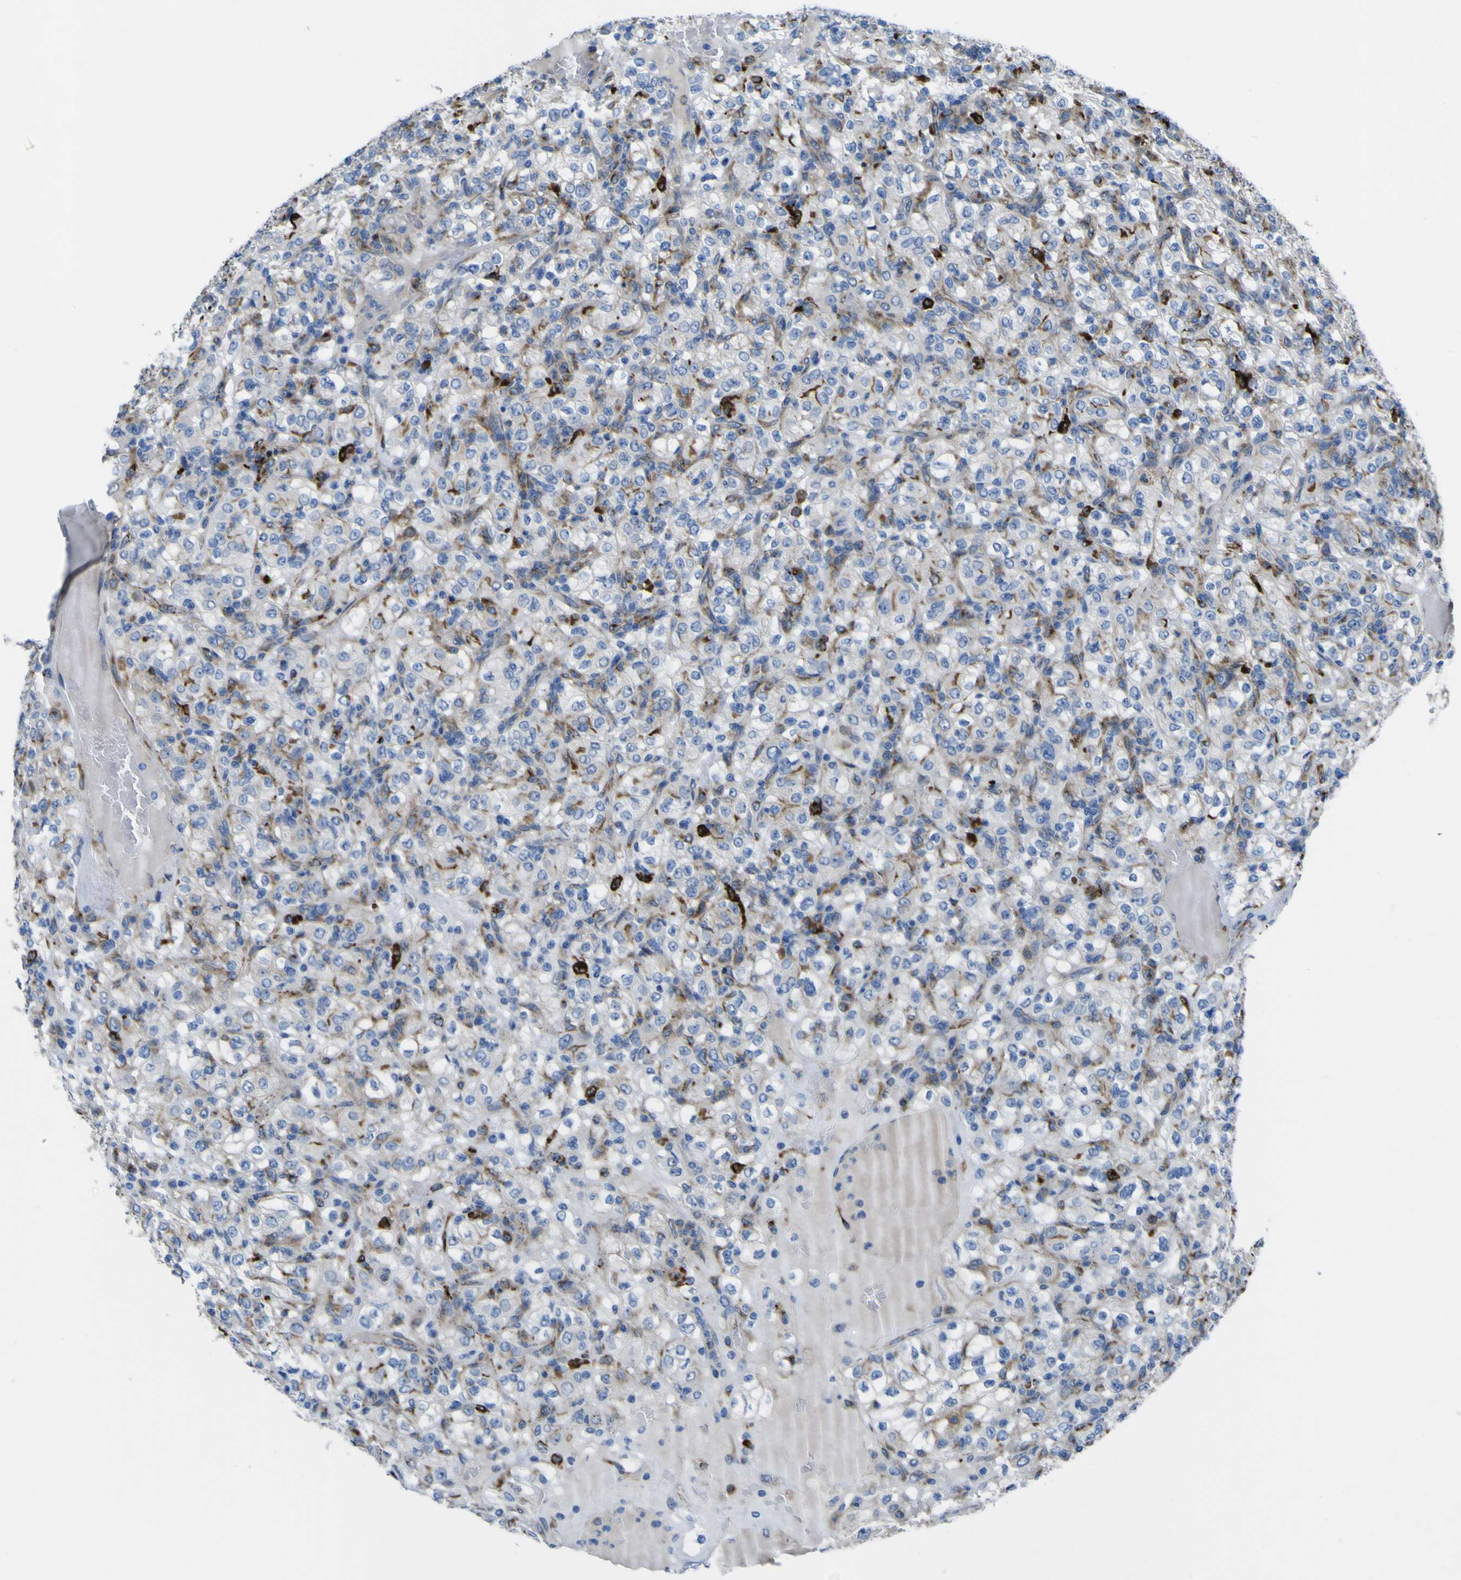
{"staining": {"intensity": "strong", "quantity": "<25%", "location": "cytoplasmic/membranous"}, "tissue": "renal cancer", "cell_type": "Tumor cells", "image_type": "cancer", "snomed": [{"axis": "morphology", "description": "Normal tissue, NOS"}, {"axis": "morphology", "description": "Adenocarcinoma, NOS"}, {"axis": "topography", "description": "Kidney"}], "caption": "A brown stain labels strong cytoplasmic/membranous positivity of a protein in adenocarcinoma (renal) tumor cells. The protein of interest is stained brown, and the nuclei are stained in blue (DAB IHC with brightfield microscopy, high magnification).", "gene": "CST3", "patient": {"sex": "female", "age": 72}}